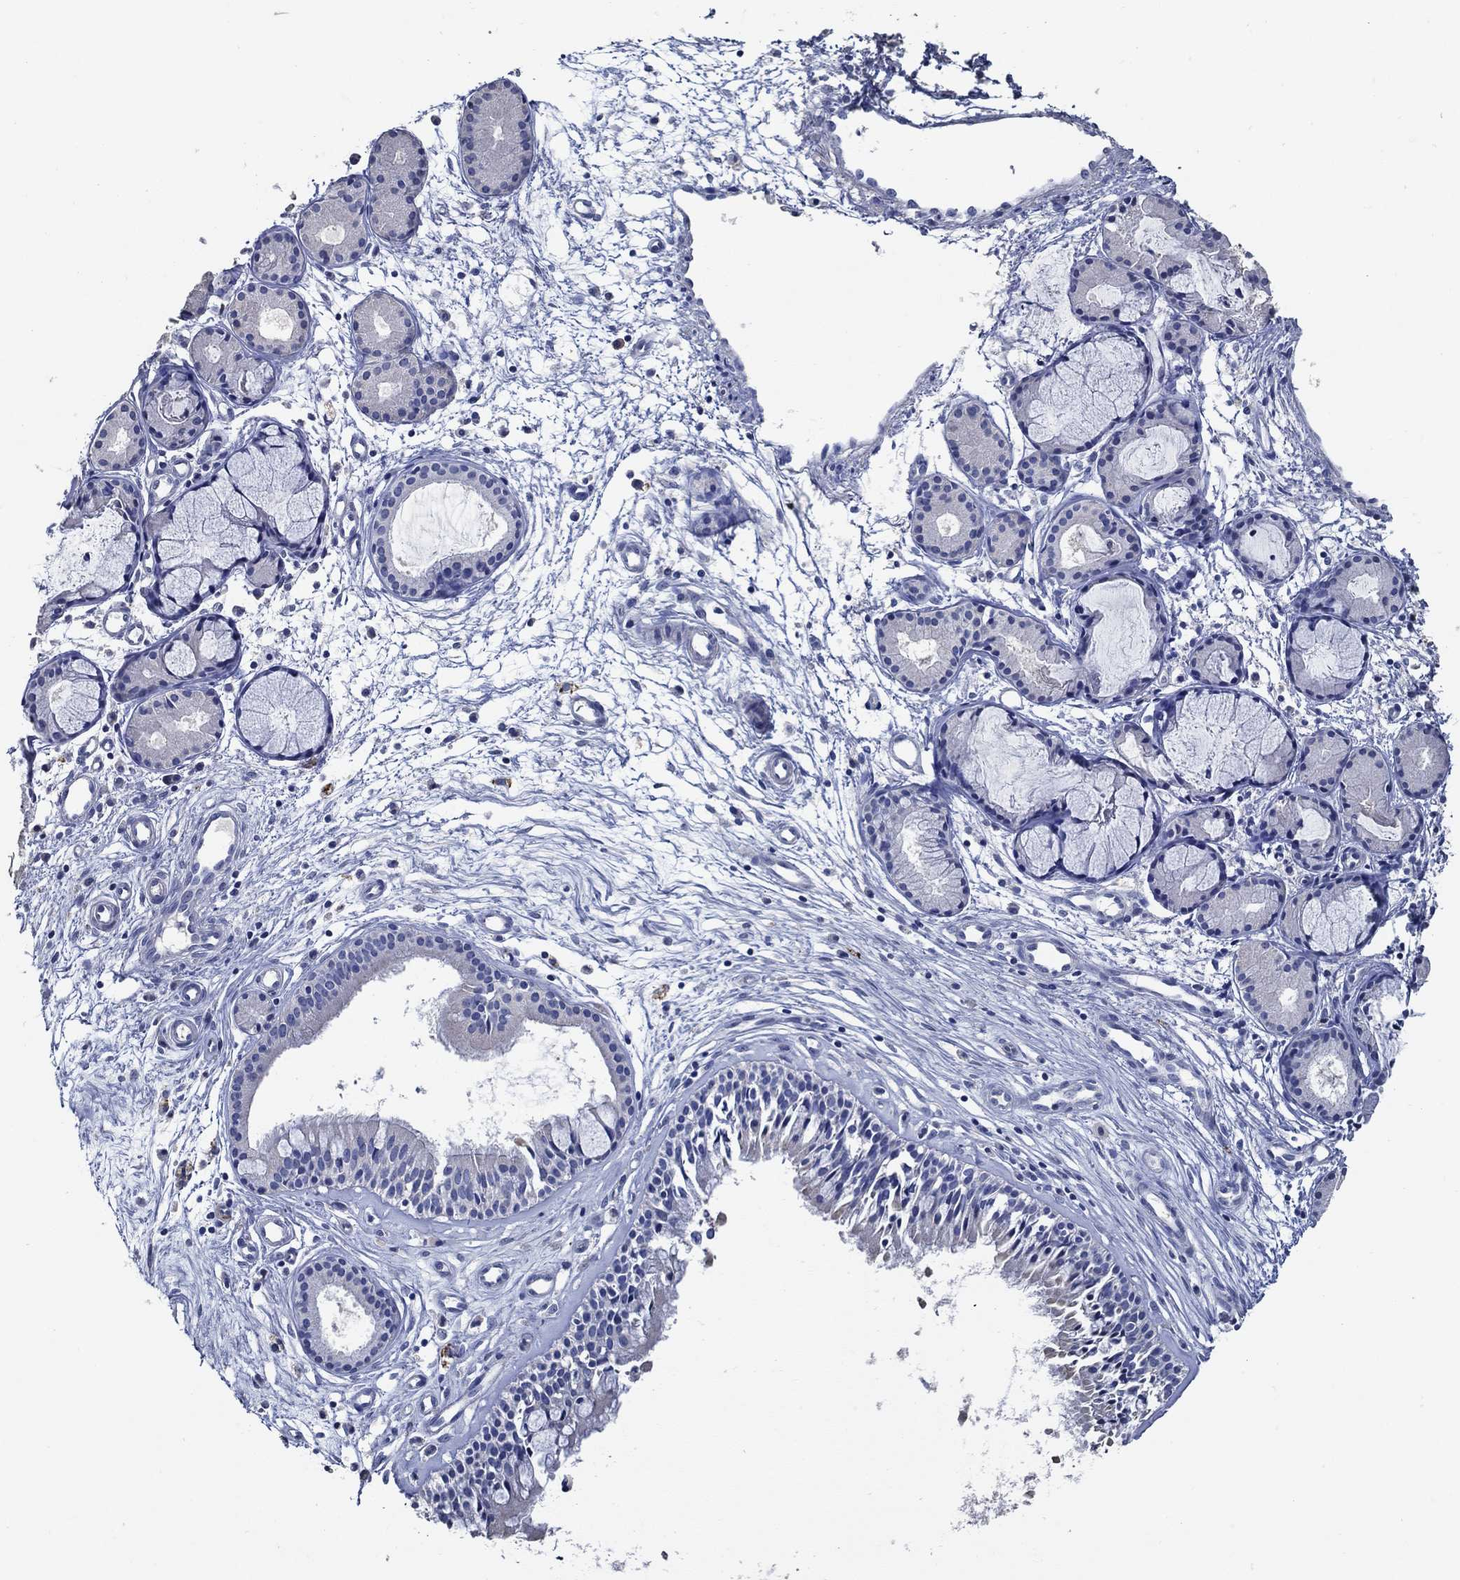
{"staining": {"intensity": "negative", "quantity": "none", "location": "none"}, "tissue": "nasopharynx", "cell_type": "Respiratory epithelial cells", "image_type": "normal", "snomed": [{"axis": "morphology", "description": "Normal tissue, NOS"}, {"axis": "topography", "description": "Nasopharynx"}], "caption": "DAB immunohistochemical staining of normal human nasopharynx shows no significant positivity in respiratory epithelial cells. Nuclei are stained in blue.", "gene": "DOCK3", "patient": {"sex": "female", "age": 47}}